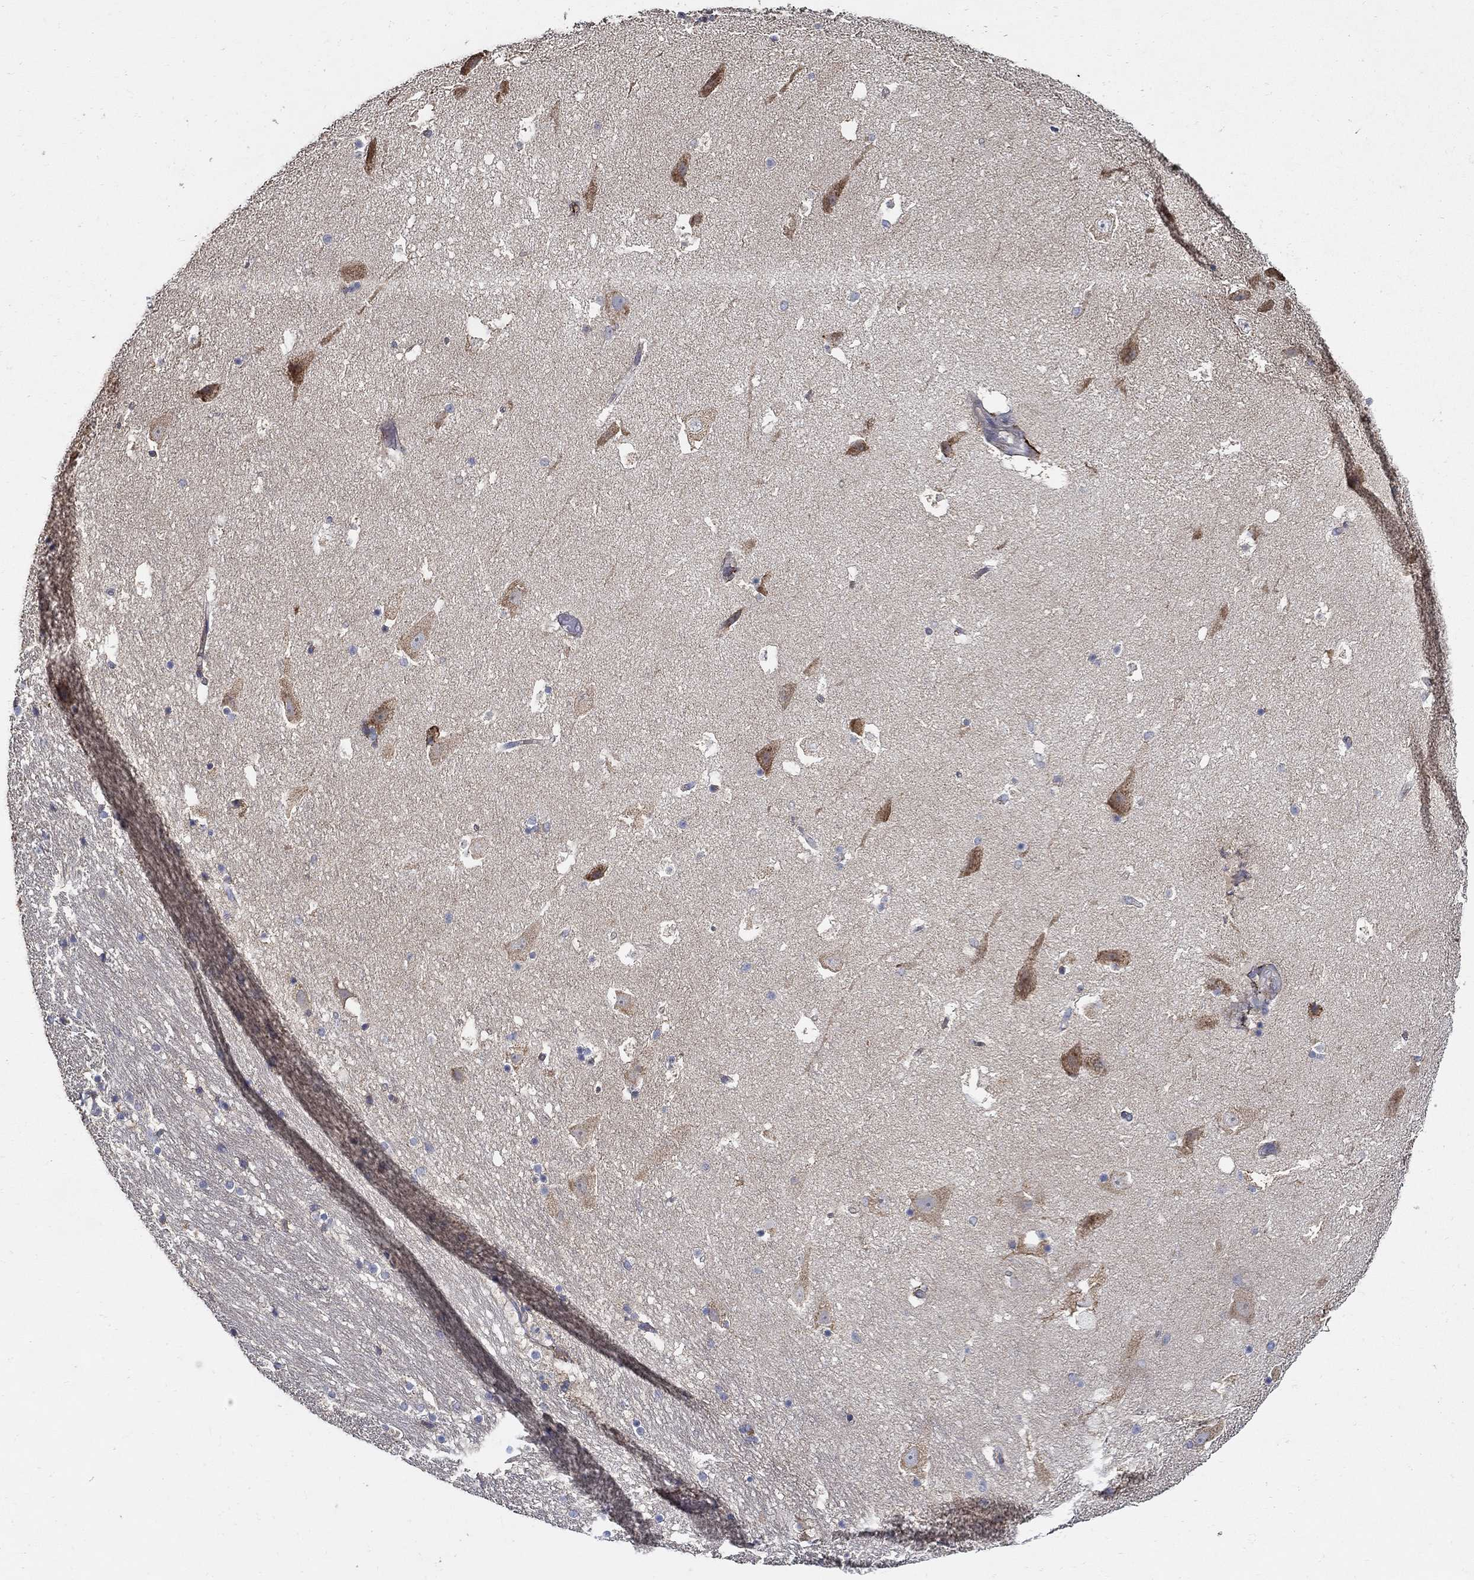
{"staining": {"intensity": "negative", "quantity": "none", "location": "none"}, "tissue": "hippocampus", "cell_type": "Glial cells", "image_type": "normal", "snomed": [{"axis": "morphology", "description": "Normal tissue, NOS"}, {"axis": "topography", "description": "Hippocampus"}], "caption": "This is a histopathology image of IHC staining of normal hippocampus, which shows no expression in glial cells.", "gene": "EMILIN3", "patient": {"sex": "male", "age": 51}}